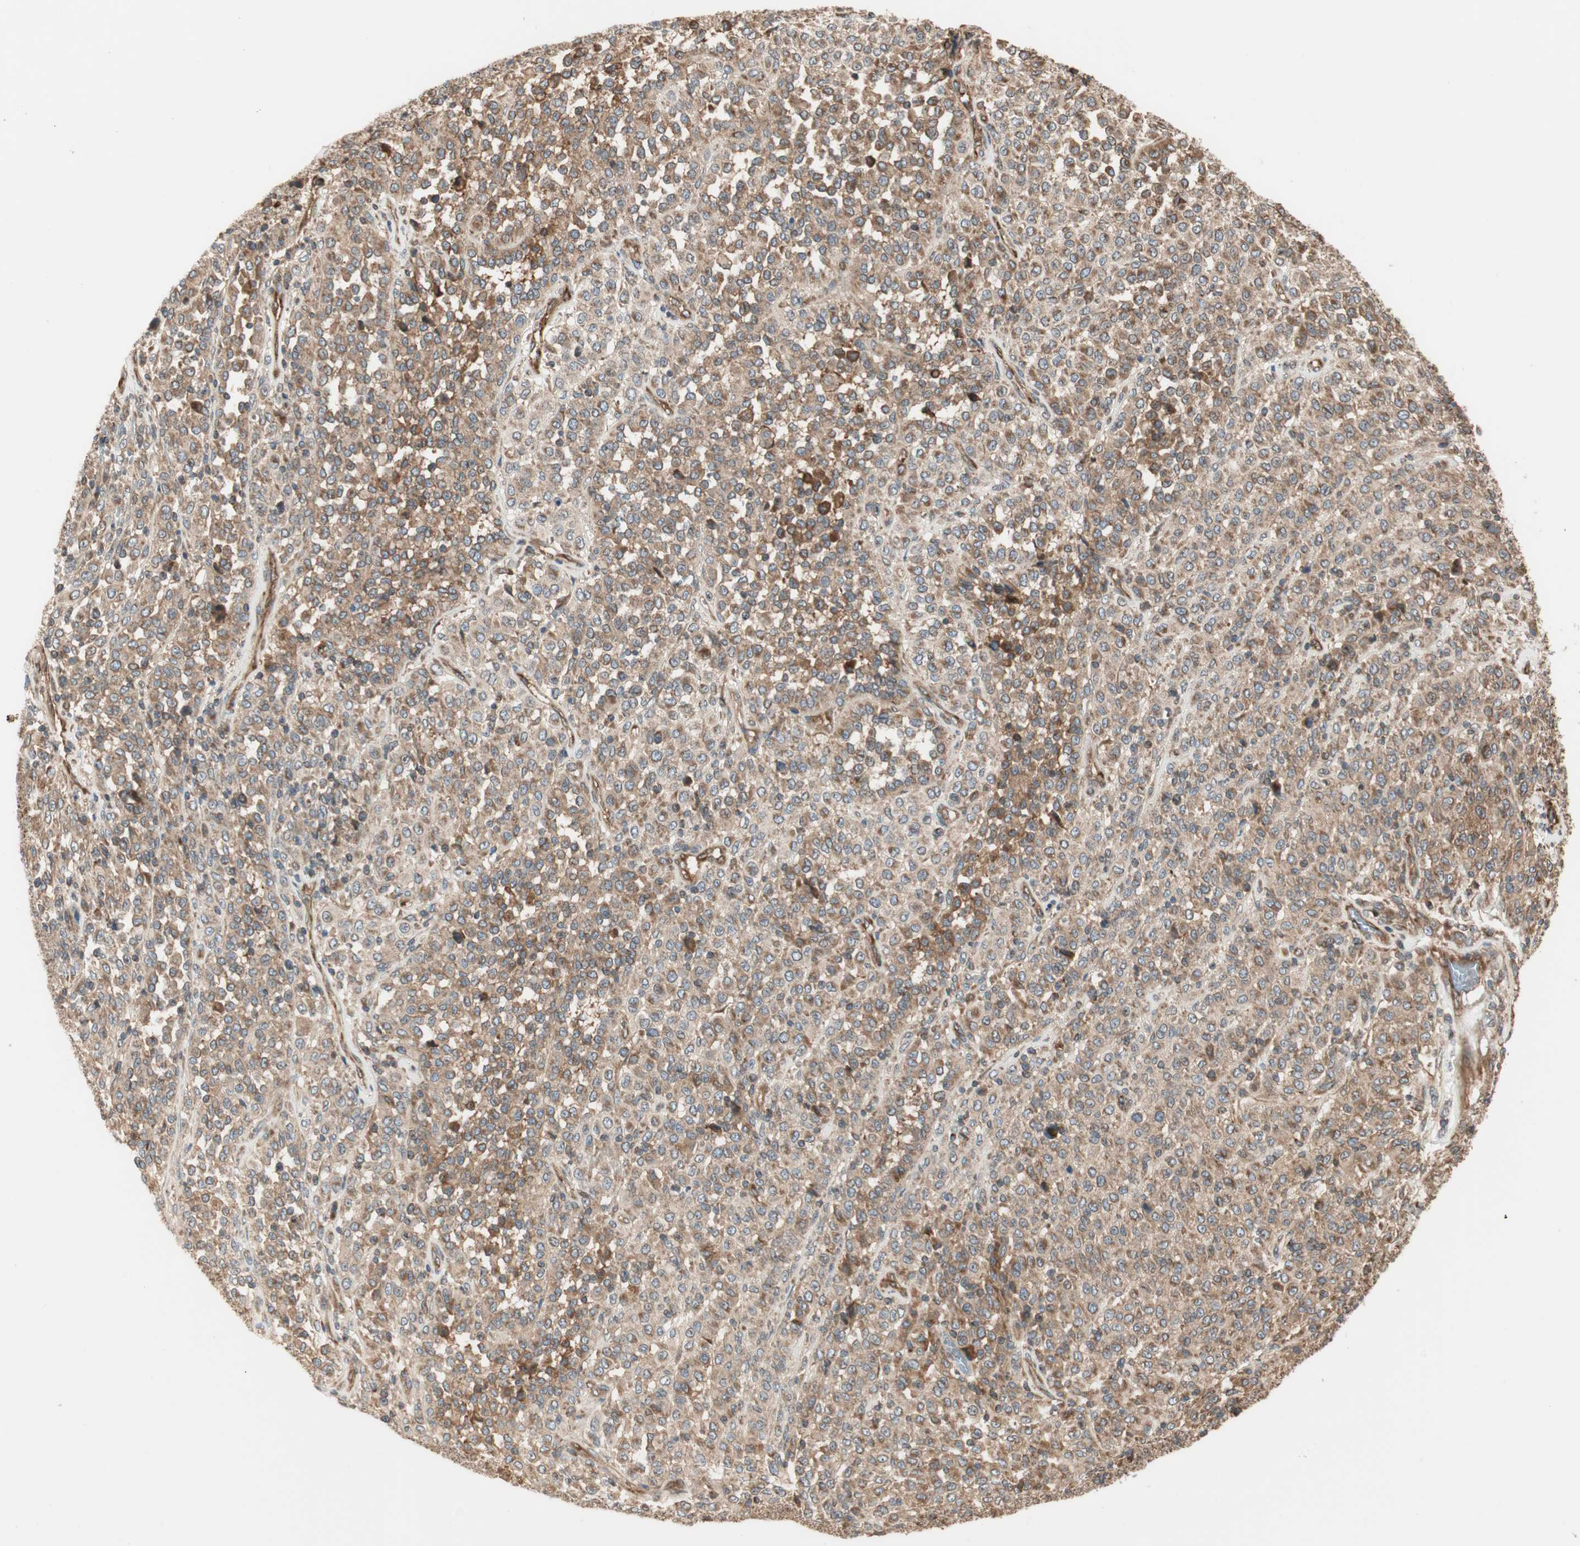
{"staining": {"intensity": "moderate", "quantity": ">75%", "location": "cytoplasmic/membranous"}, "tissue": "melanoma", "cell_type": "Tumor cells", "image_type": "cancer", "snomed": [{"axis": "morphology", "description": "Malignant melanoma, Metastatic site"}, {"axis": "topography", "description": "Pancreas"}], "caption": "High-magnification brightfield microscopy of melanoma stained with DAB (3,3'-diaminobenzidine) (brown) and counterstained with hematoxylin (blue). tumor cells exhibit moderate cytoplasmic/membranous staining is appreciated in approximately>75% of cells.", "gene": "CTTNBP2NL", "patient": {"sex": "female", "age": 30}}